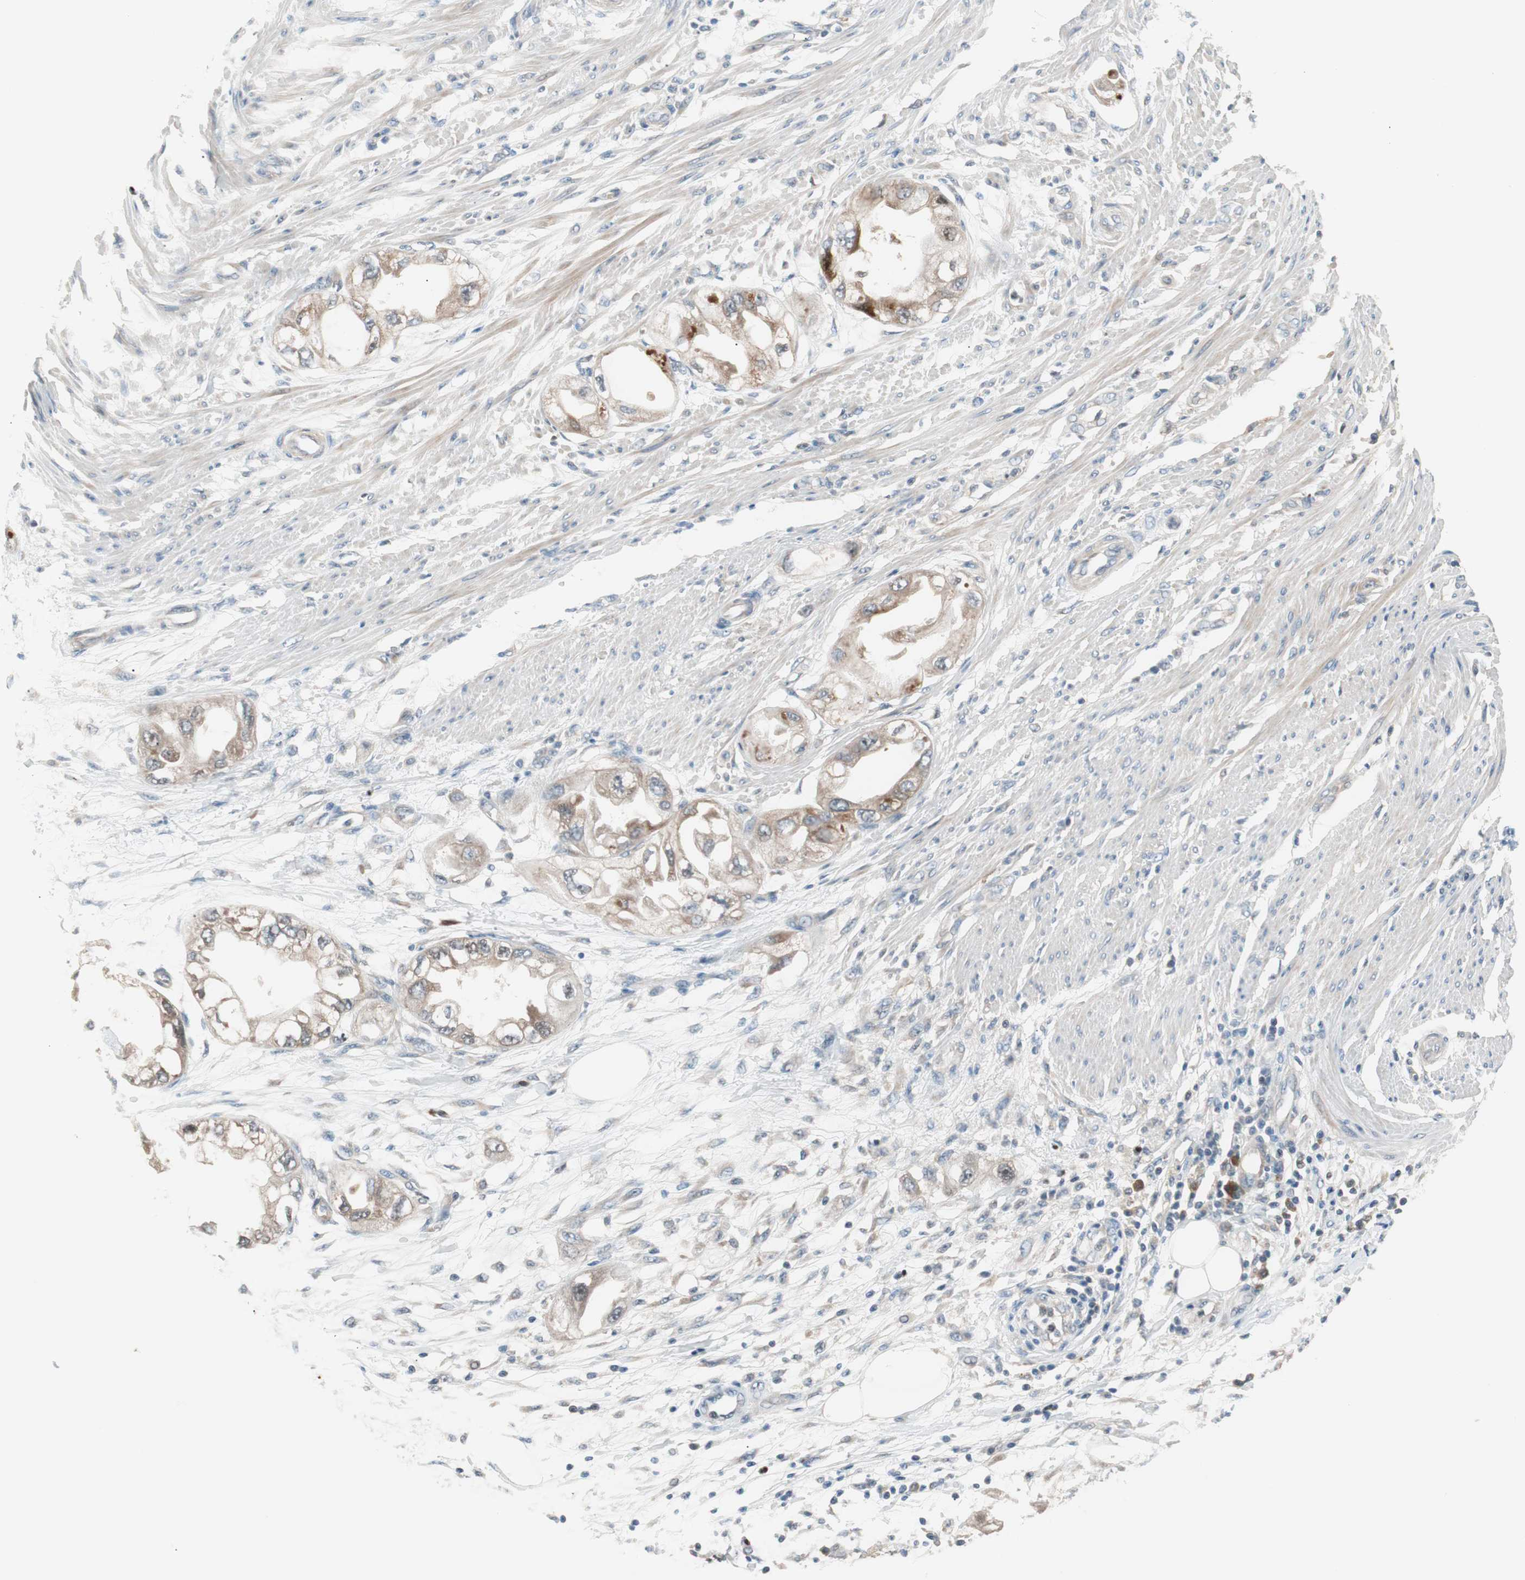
{"staining": {"intensity": "weak", "quantity": ">75%", "location": "cytoplasmic/membranous"}, "tissue": "endometrial cancer", "cell_type": "Tumor cells", "image_type": "cancer", "snomed": [{"axis": "morphology", "description": "Adenocarcinoma, NOS"}, {"axis": "topography", "description": "Endometrium"}], "caption": "Endometrial adenocarcinoma stained with immunohistochemistry shows weak cytoplasmic/membranous expression in approximately >75% of tumor cells.", "gene": "PCK1", "patient": {"sex": "female", "age": 67}}